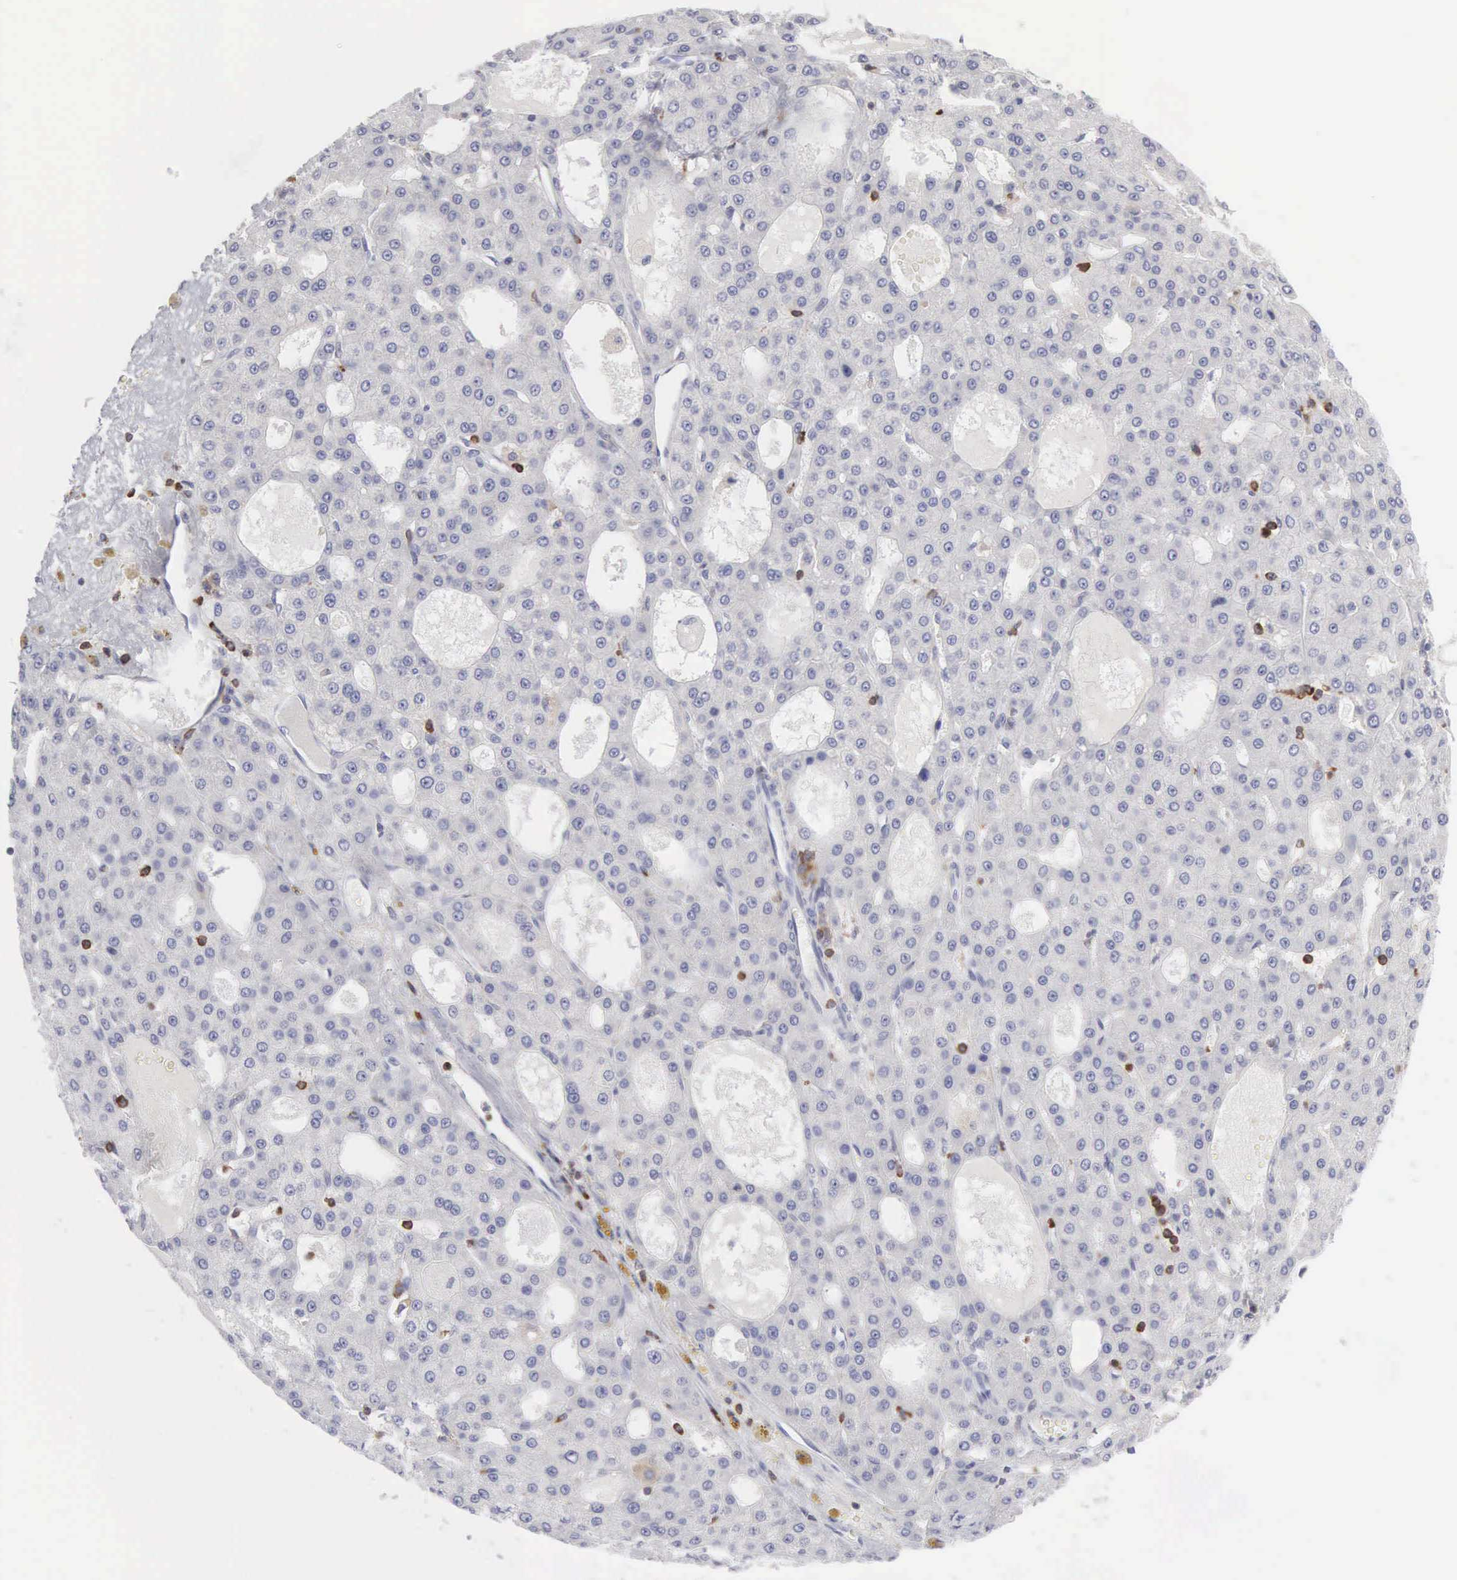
{"staining": {"intensity": "negative", "quantity": "none", "location": "none"}, "tissue": "liver cancer", "cell_type": "Tumor cells", "image_type": "cancer", "snomed": [{"axis": "morphology", "description": "Carcinoma, Hepatocellular, NOS"}, {"axis": "topography", "description": "Liver"}], "caption": "The immunohistochemistry image has no significant staining in tumor cells of liver cancer (hepatocellular carcinoma) tissue.", "gene": "SH3BP1", "patient": {"sex": "male", "age": 47}}